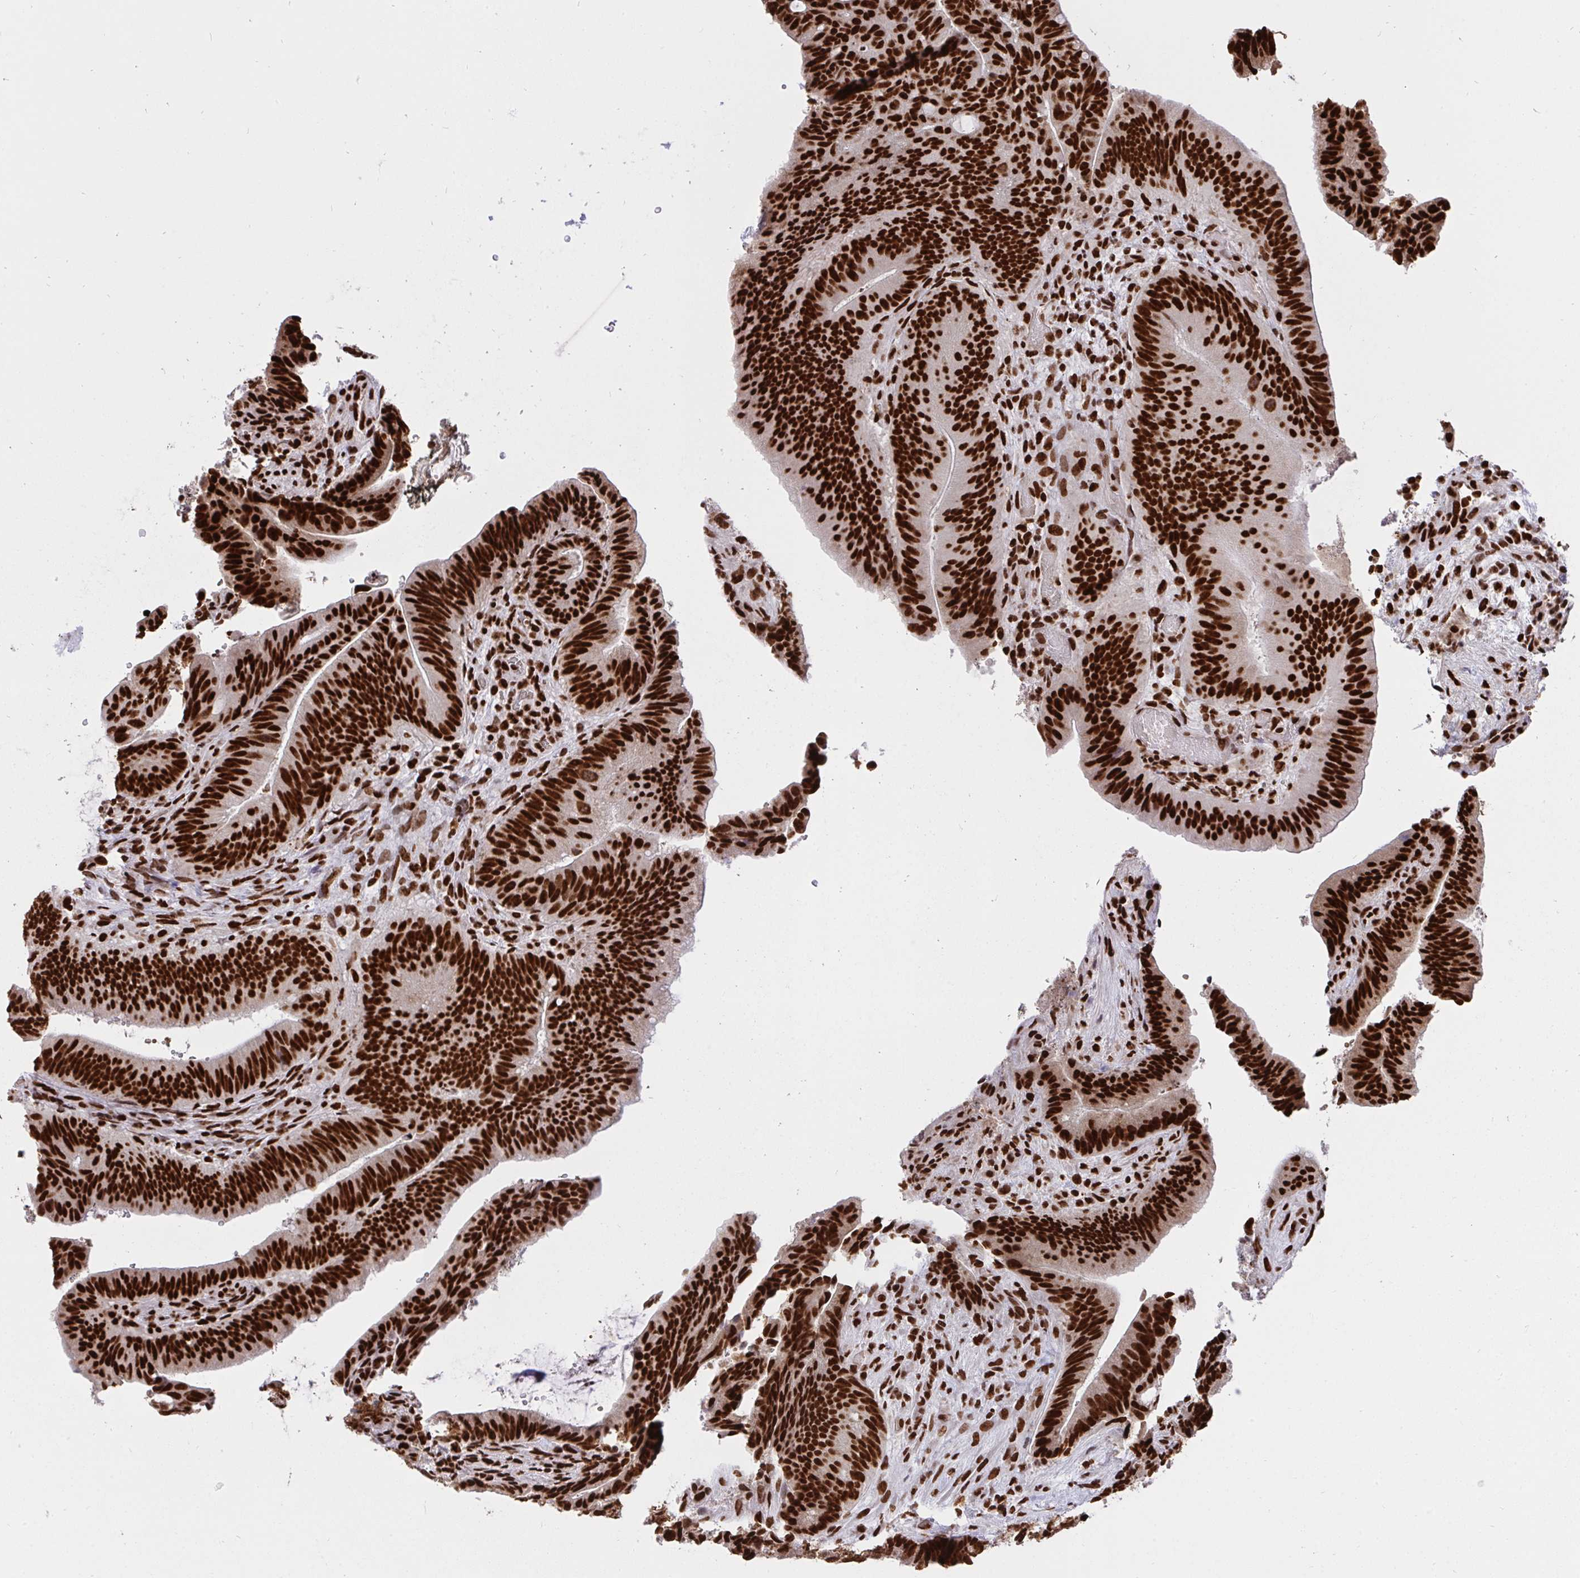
{"staining": {"intensity": "strong", "quantity": ">75%", "location": "nuclear"}, "tissue": "colorectal cancer", "cell_type": "Tumor cells", "image_type": "cancer", "snomed": [{"axis": "morphology", "description": "Adenocarcinoma, NOS"}, {"axis": "topography", "description": "Colon"}], "caption": "The immunohistochemical stain shows strong nuclear expression in tumor cells of colorectal cancer (adenocarcinoma) tissue. (Brightfield microscopy of DAB IHC at high magnification).", "gene": "HNRNPL", "patient": {"sex": "female", "age": 43}}